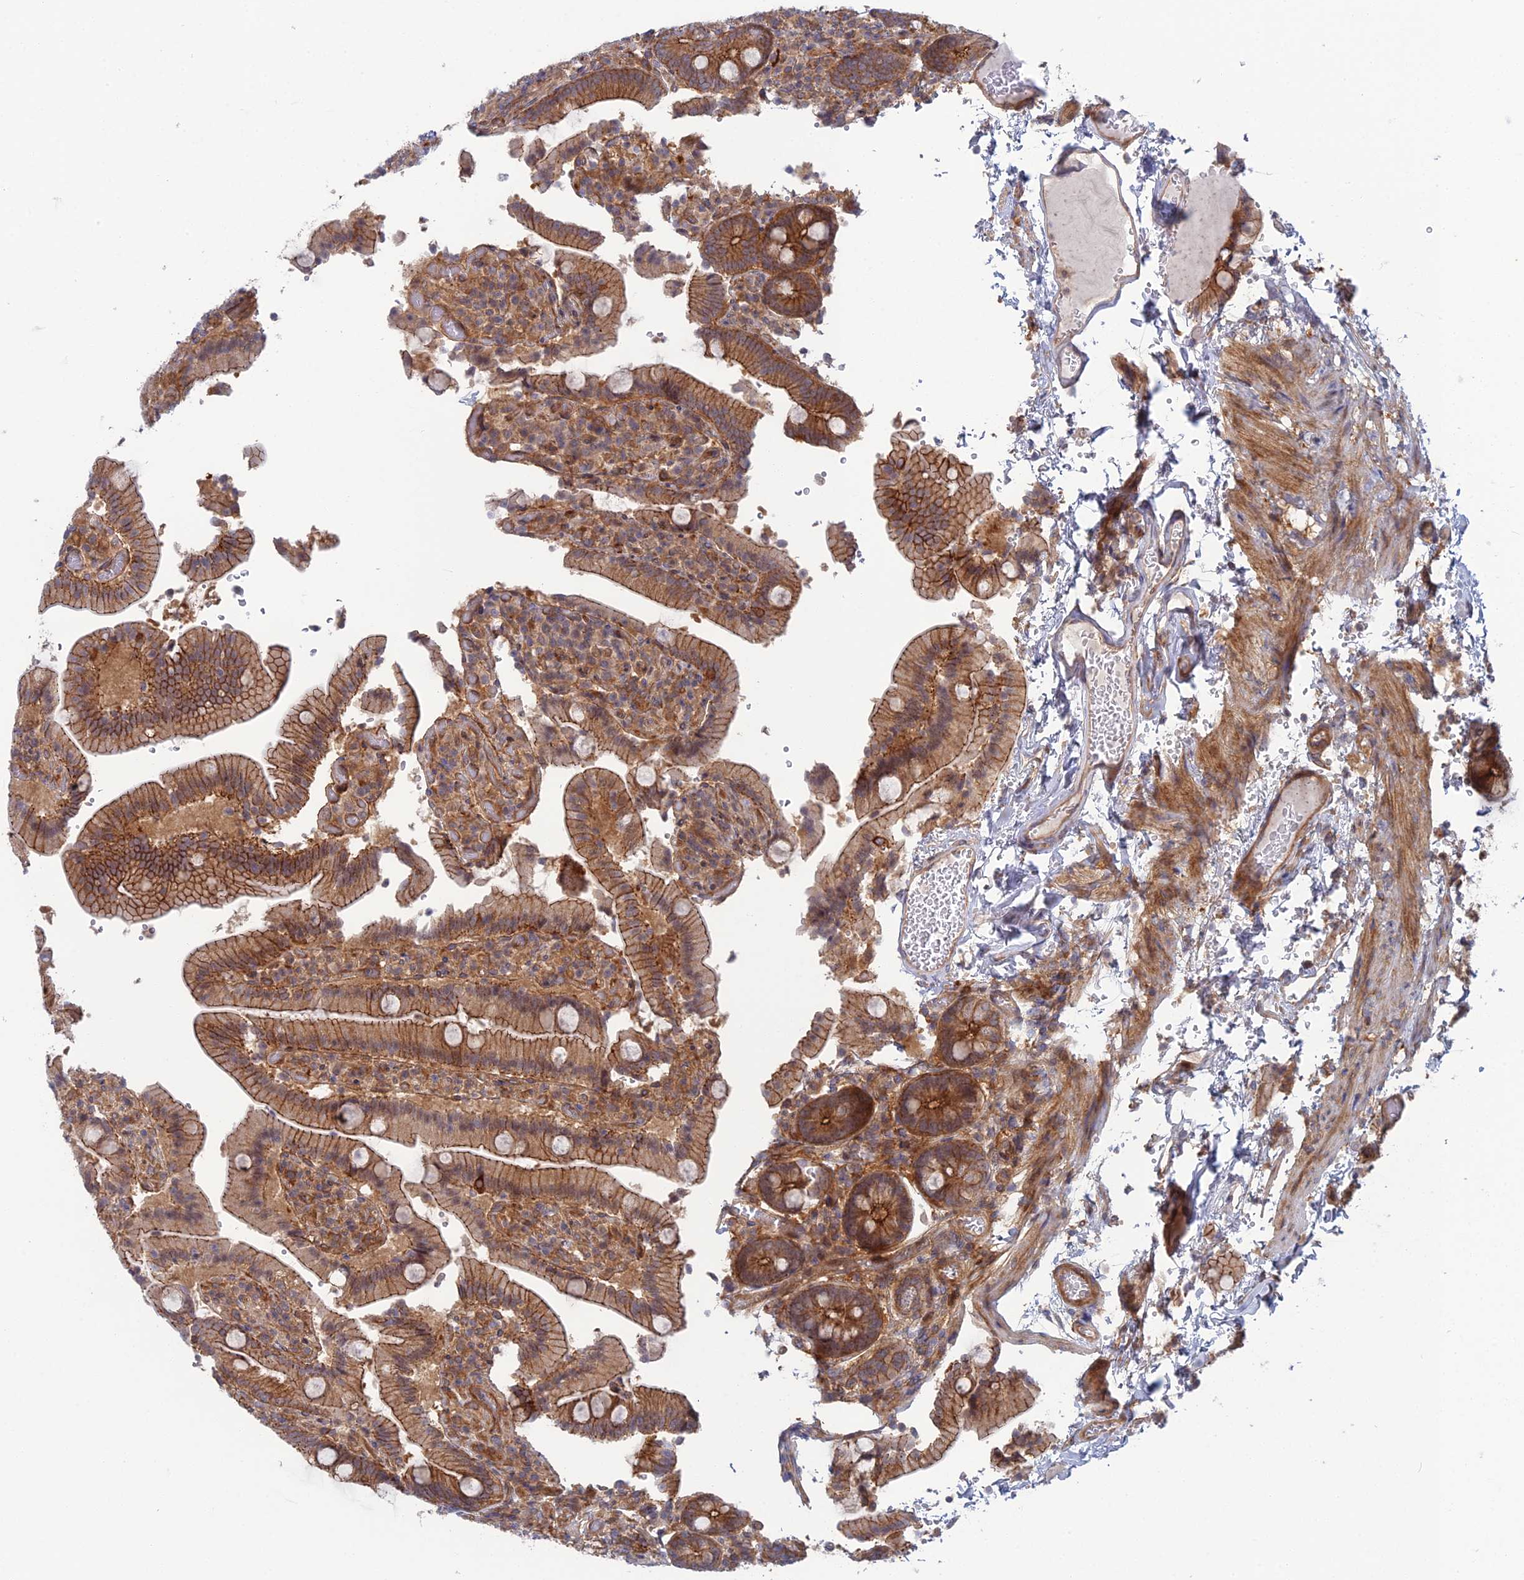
{"staining": {"intensity": "strong", "quantity": ">75%", "location": "cytoplasmic/membranous"}, "tissue": "duodenum", "cell_type": "Glandular cells", "image_type": "normal", "snomed": [{"axis": "morphology", "description": "Normal tissue, NOS"}, {"axis": "topography", "description": "Duodenum"}], "caption": "The photomicrograph displays immunohistochemical staining of normal duodenum. There is strong cytoplasmic/membranous positivity is appreciated in about >75% of glandular cells.", "gene": "ABHD1", "patient": {"sex": "female", "age": 62}}